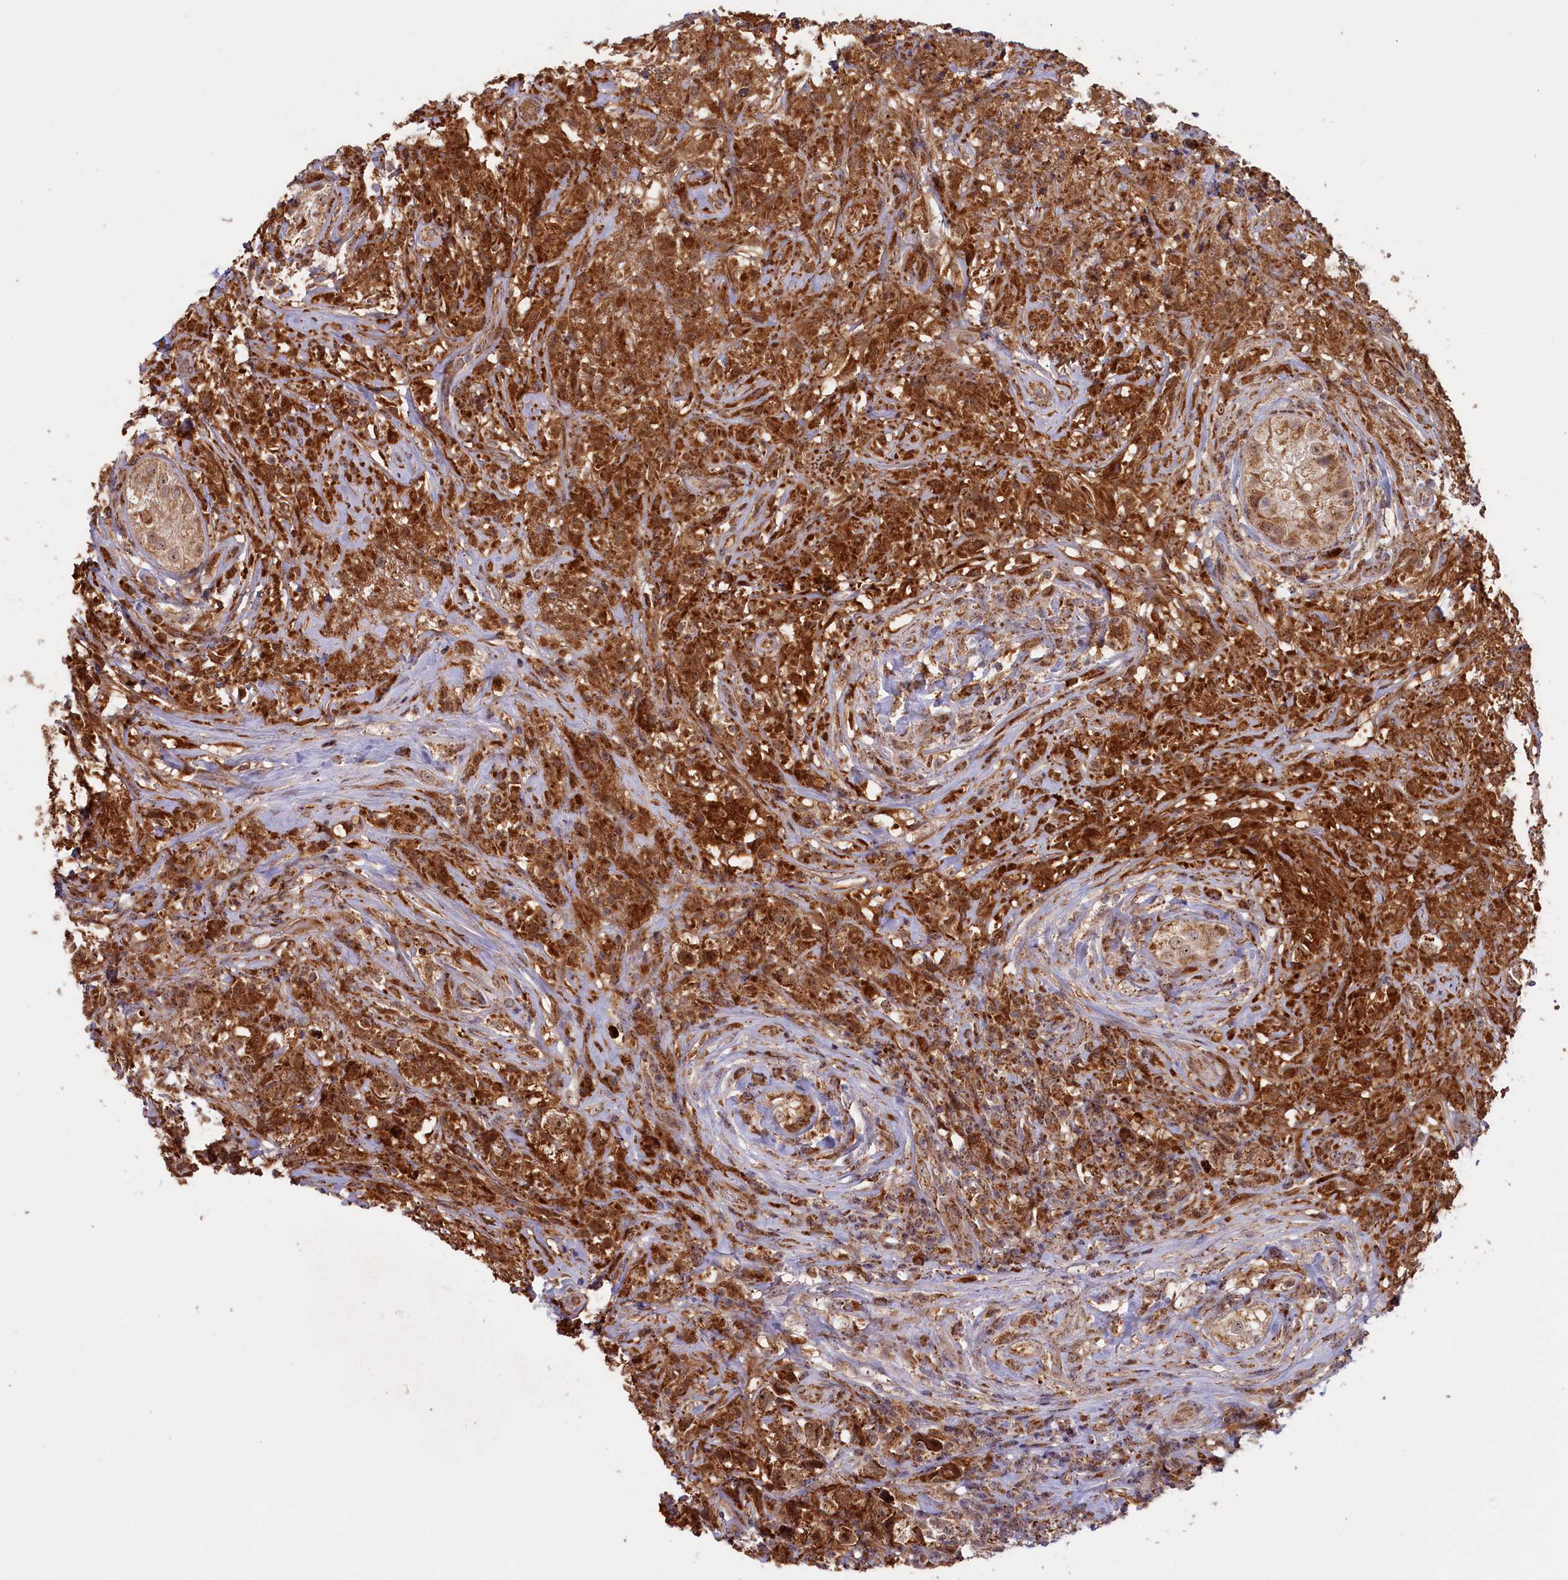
{"staining": {"intensity": "strong", "quantity": ">75%", "location": "cytoplasmic/membranous"}, "tissue": "testis cancer", "cell_type": "Tumor cells", "image_type": "cancer", "snomed": [{"axis": "morphology", "description": "Seminoma, NOS"}, {"axis": "topography", "description": "Testis"}], "caption": "An IHC image of tumor tissue is shown. Protein staining in brown shows strong cytoplasmic/membranous positivity in testis seminoma within tumor cells. (DAB IHC with brightfield microscopy, high magnification).", "gene": "DUS3L", "patient": {"sex": "male", "age": 49}}